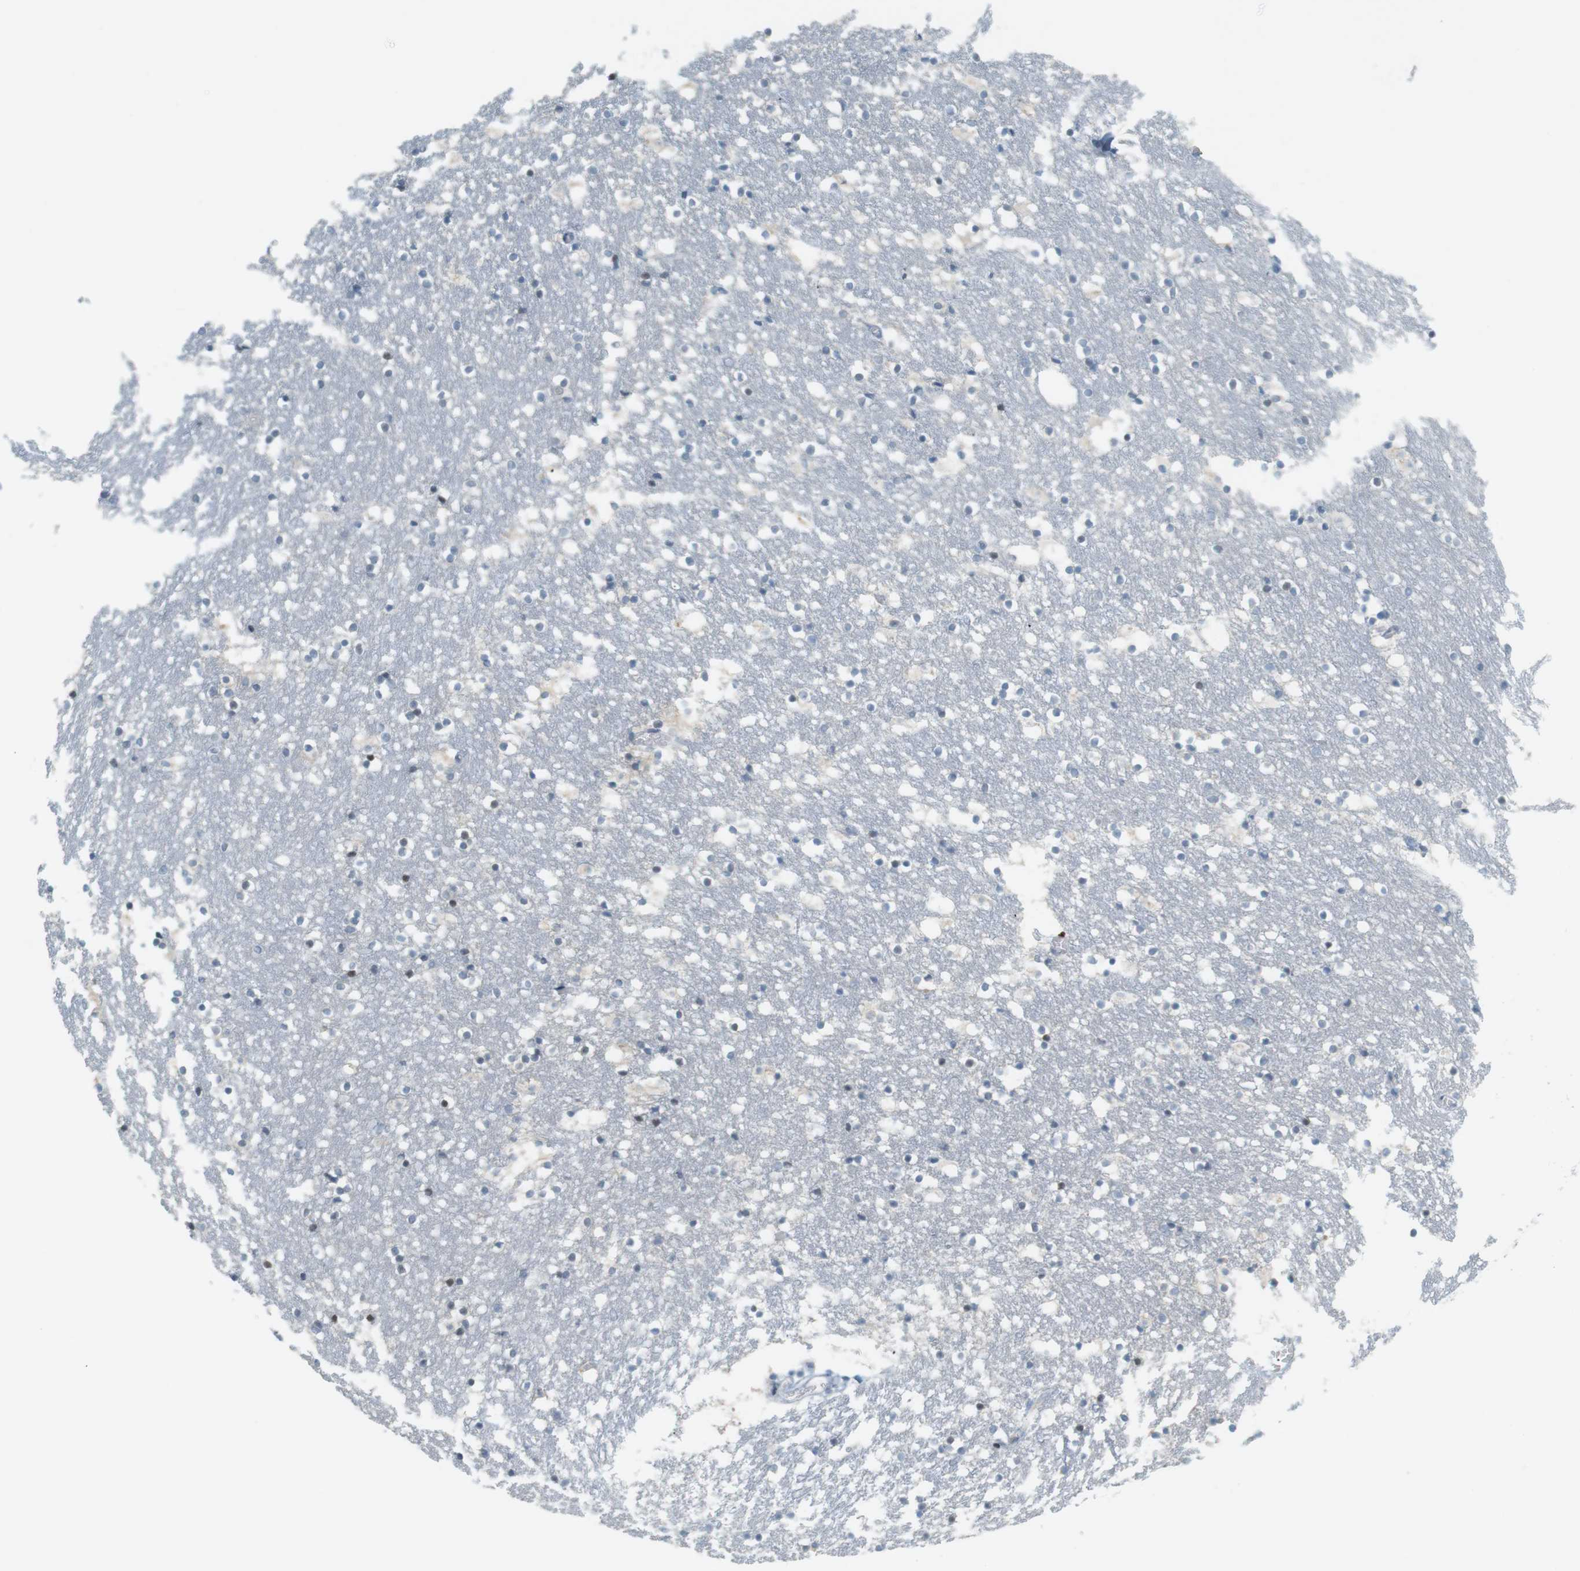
{"staining": {"intensity": "weak", "quantity": "<25%", "location": "nuclear"}, "tissue": "caudate", "cell_type": "Glial cells", "image_type": "normal", "snomed": [{"axis": "morphology", "description": "Normal tissue, NOS"}, {"axis": "topography", "description": "Lateral ventricle wall"}], "caption": "The IHC histopathology image has no significant staining in glial cells of caudate. The staining is performed using DAB brown chromogen with nuclei counter-stained in using hematoxylin.", "gene": "DMC1", "patient": {"sex": "male", "age": 45}}